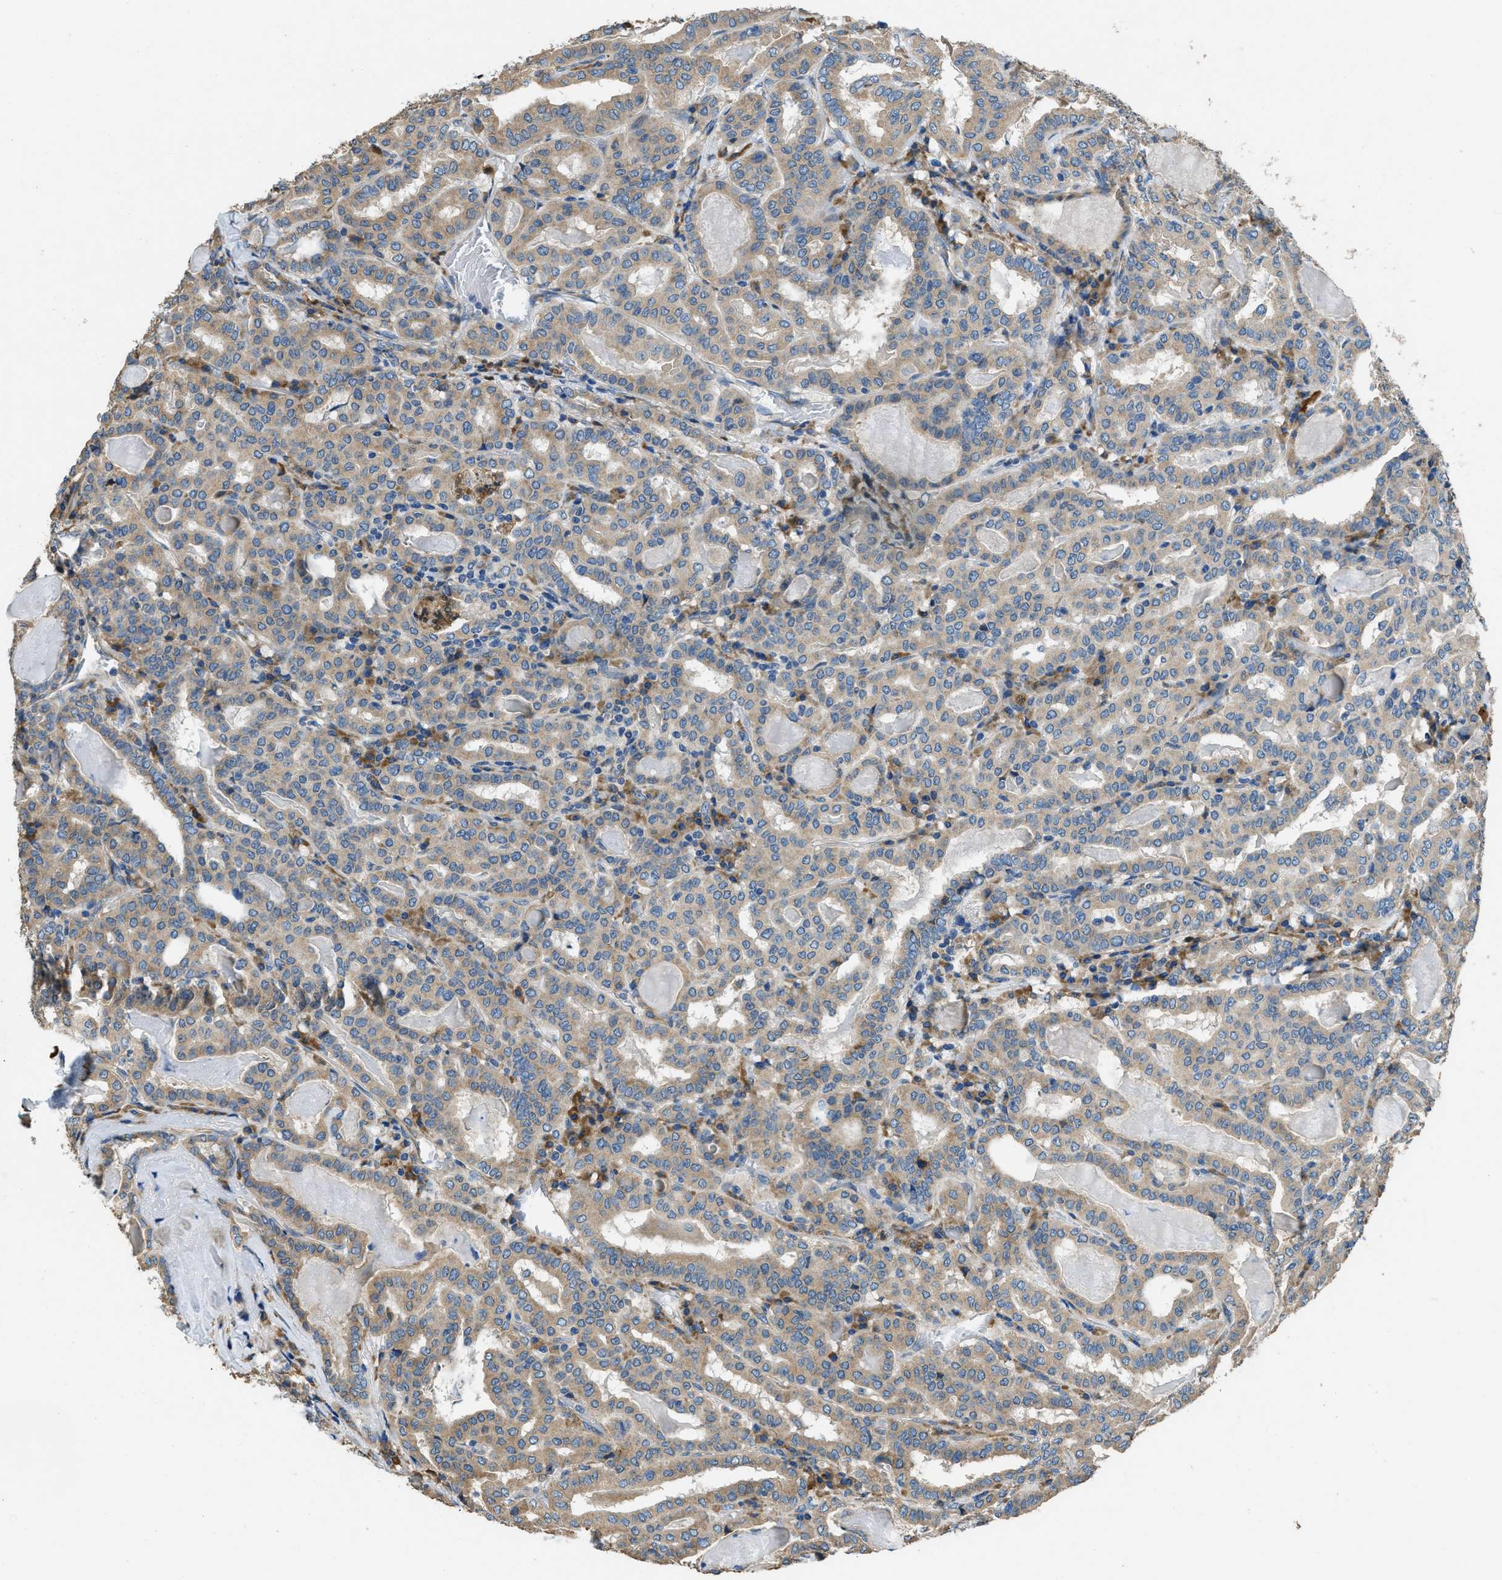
{"staining": {"intensity": "weak", "quantity": ">75%", "location": "cytoplasmic/membranous"}, "tissue": "thyroid cancer", "cell_type": "Tumor cells", "image_type": "cancer", "snomed": [{"axis": "morphology", "description": "Papillary adenocarcinoma, NOS"}, {"axis": "topography", "description": "Thyroid gland"}], "caption": "Immunohistochemical staining of papillary adenocarcinoma (thyroid) displays low levels of weak cytoplasmic/membranous expression in about >75% of tumor cells.", "gene": "GIMAP8", "patient": {"sex": "female", "age": 42}}